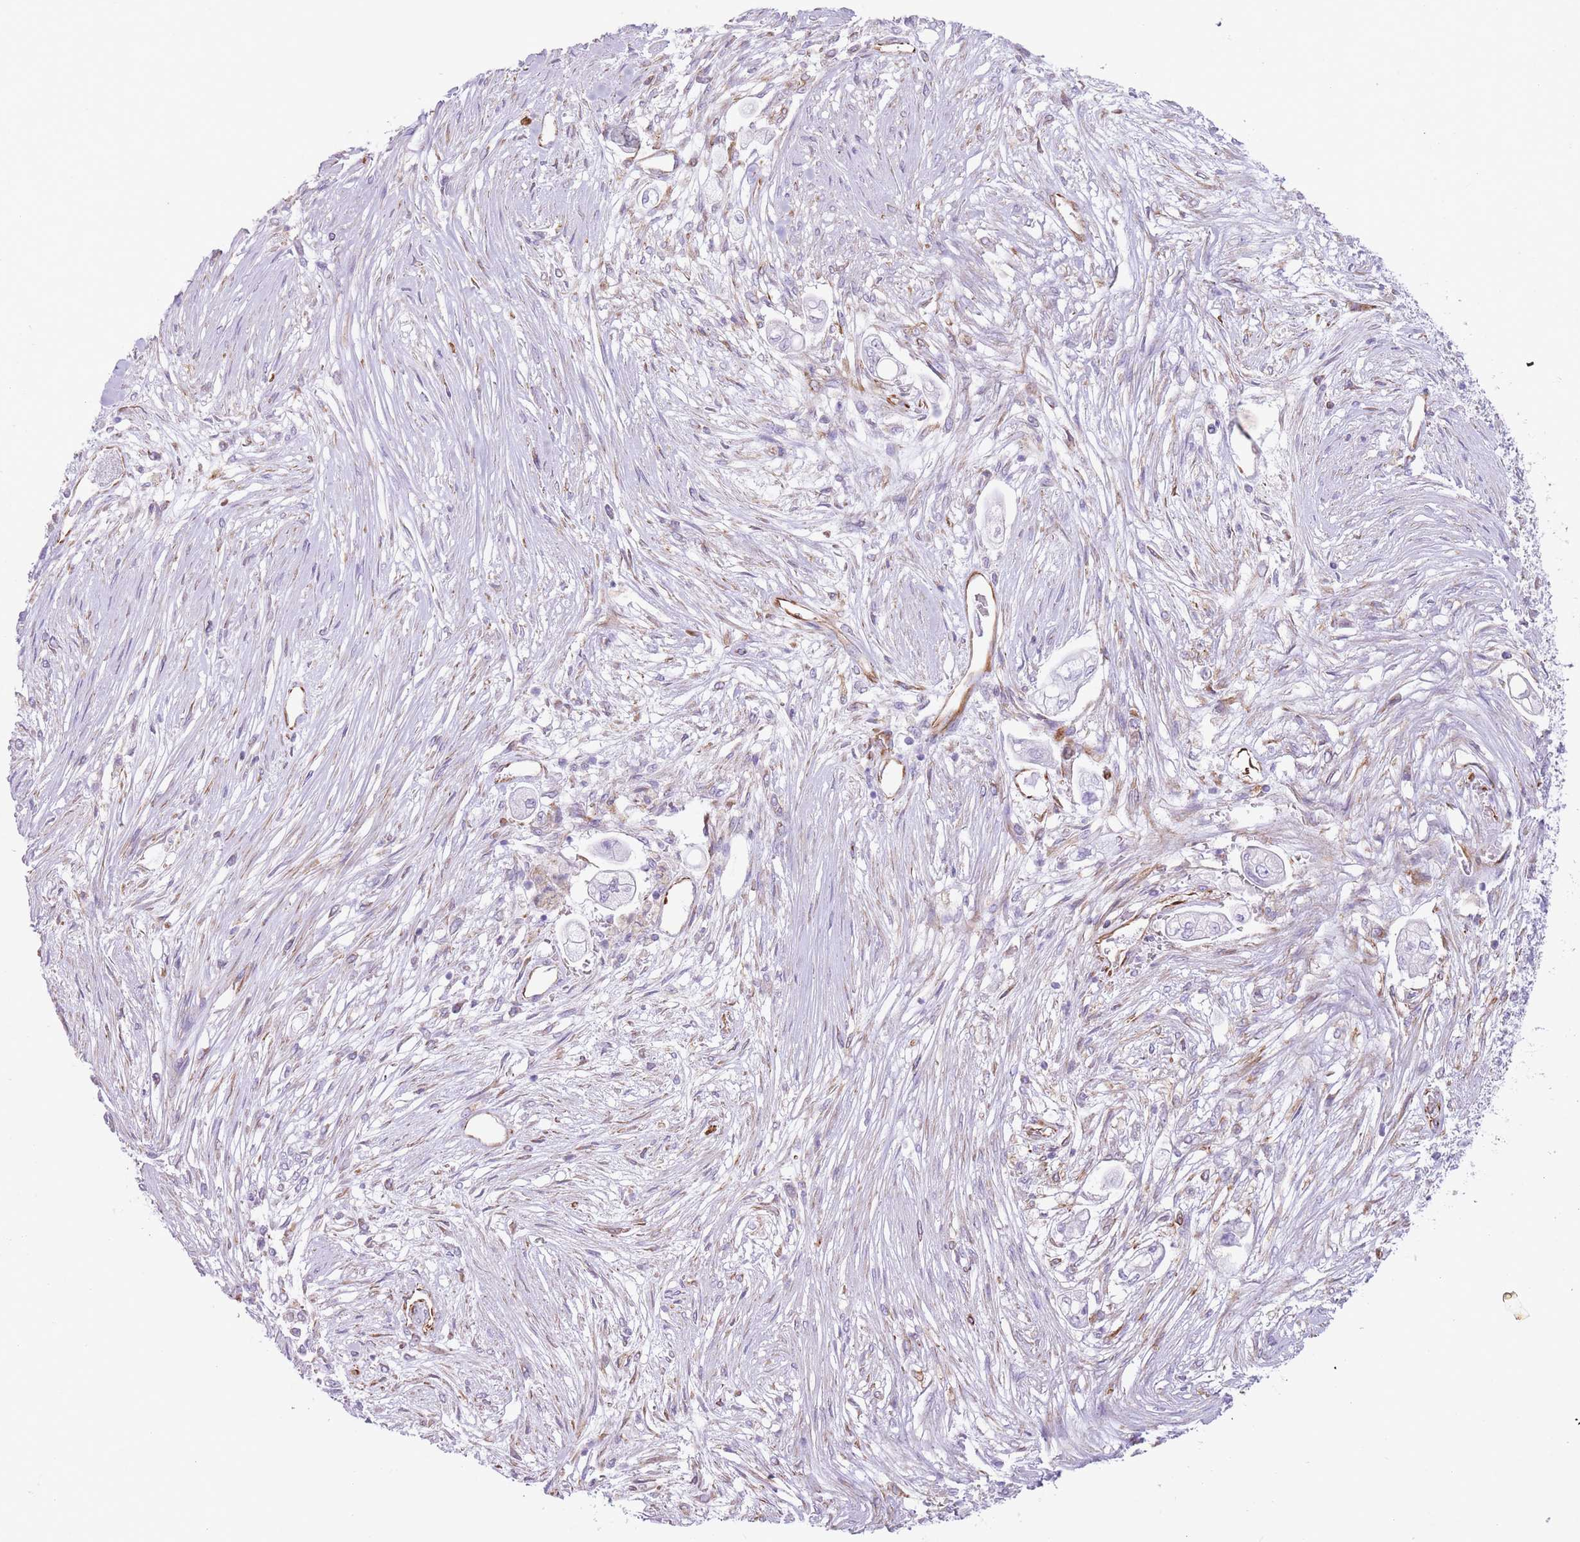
{"staining": {"intensity": "negative", "quantity": "none", "location": "none"}, "tissue": "pancreatic cancer", "cell_type": "Tumor cells", "image_type": "cancer", "snomed": [{"axis": "morphology", "description": "Adenocarcinoma, NOS"}, {"axis": "topography", "description": "Pancreas"}], "caption": "Tumor cells show no significant protein positivity in pancreatic cancer (adenocarcinoma). (Stains: DAB immunohistochemistry with hematoxylin counter stain, Microscopy: brightfield microscopy at high magnification).", "gene": "PTCD1", "patient": {"sex": "female", "age": 69}}